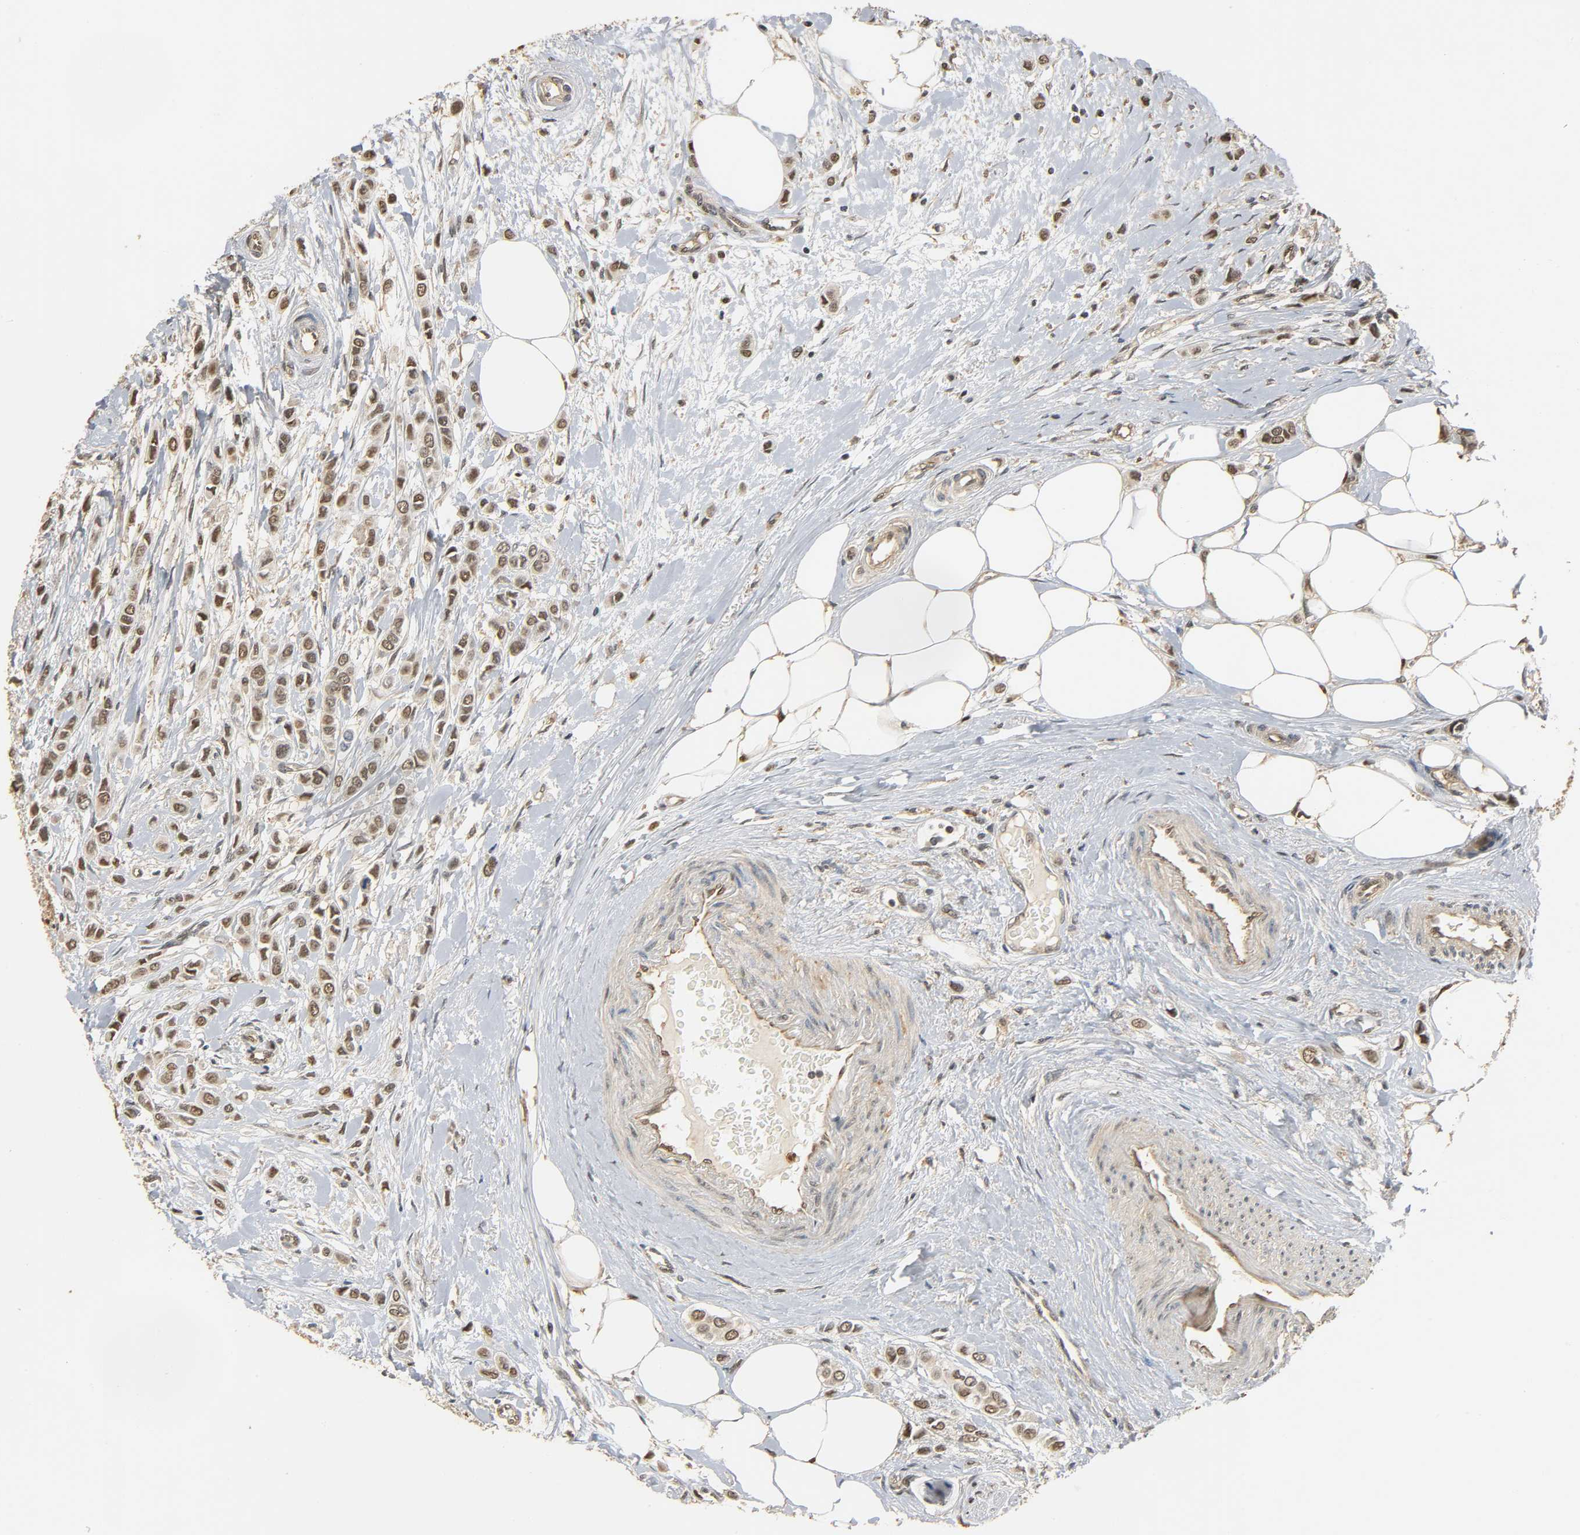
{"staining": {"intensity": "moderate", "quantity": ">75%", "location": "nuclear"}, "tissue": "breast cancer", "cell_type": "Tumor cells", "image_type": "cancer", "snomed": [{"axis": "morphology", "description": "Lobular carcinoma"}, {"axis": "topography", "description": "Breast"}], "caption": "Protein staining reveals moderate nuclear staining in about >75% of tumor cells in breast cancer.", "gene": "ZFPM2", "patient": {"sex": "female", "age": 51}}